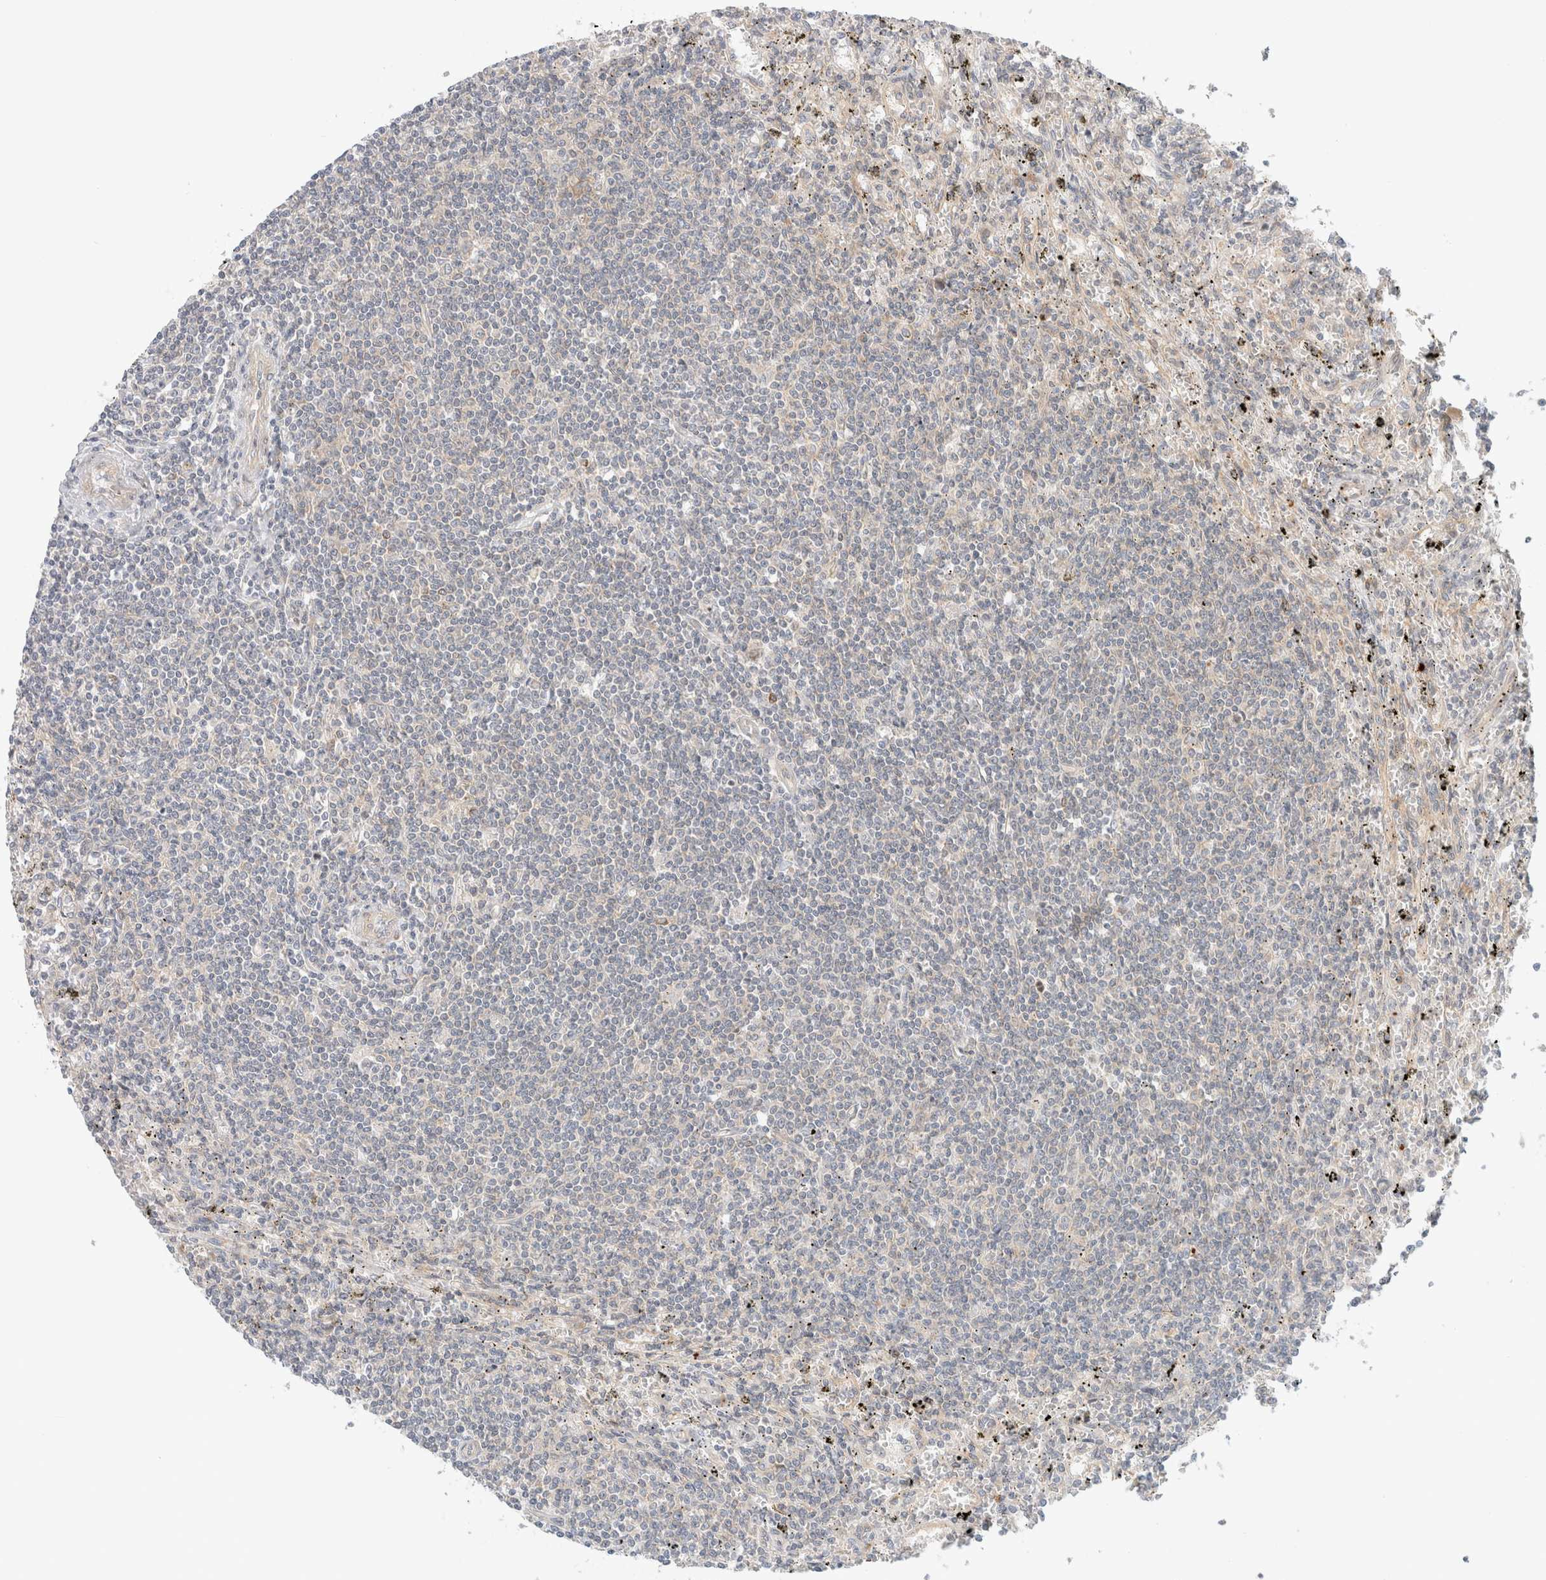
{"staining": {"intensity": "negative", "quantity": "none", "location": "none"}, "tissue": "lymphoma", "cell_type": "Tumor cells", "image_type": "cancer", "snomed": [{"axis": "morphology", "description": "Malignant lymphoma, non-Hodgkin's type, Low grade"}, {"axis": "topography", "description": "Spleen"}], "caption": "High magnification brightfield microscopy of lymphoma stained with DAB (brown) and counterstained with hematoxylin (blue): tumor cells show no significant expression. (DAB immunohistochemistry (IHC) visualized using brightfield microscopy, high magnification).", "gene": "MARK3", "patient": {"sex": "male", "age": 76}}